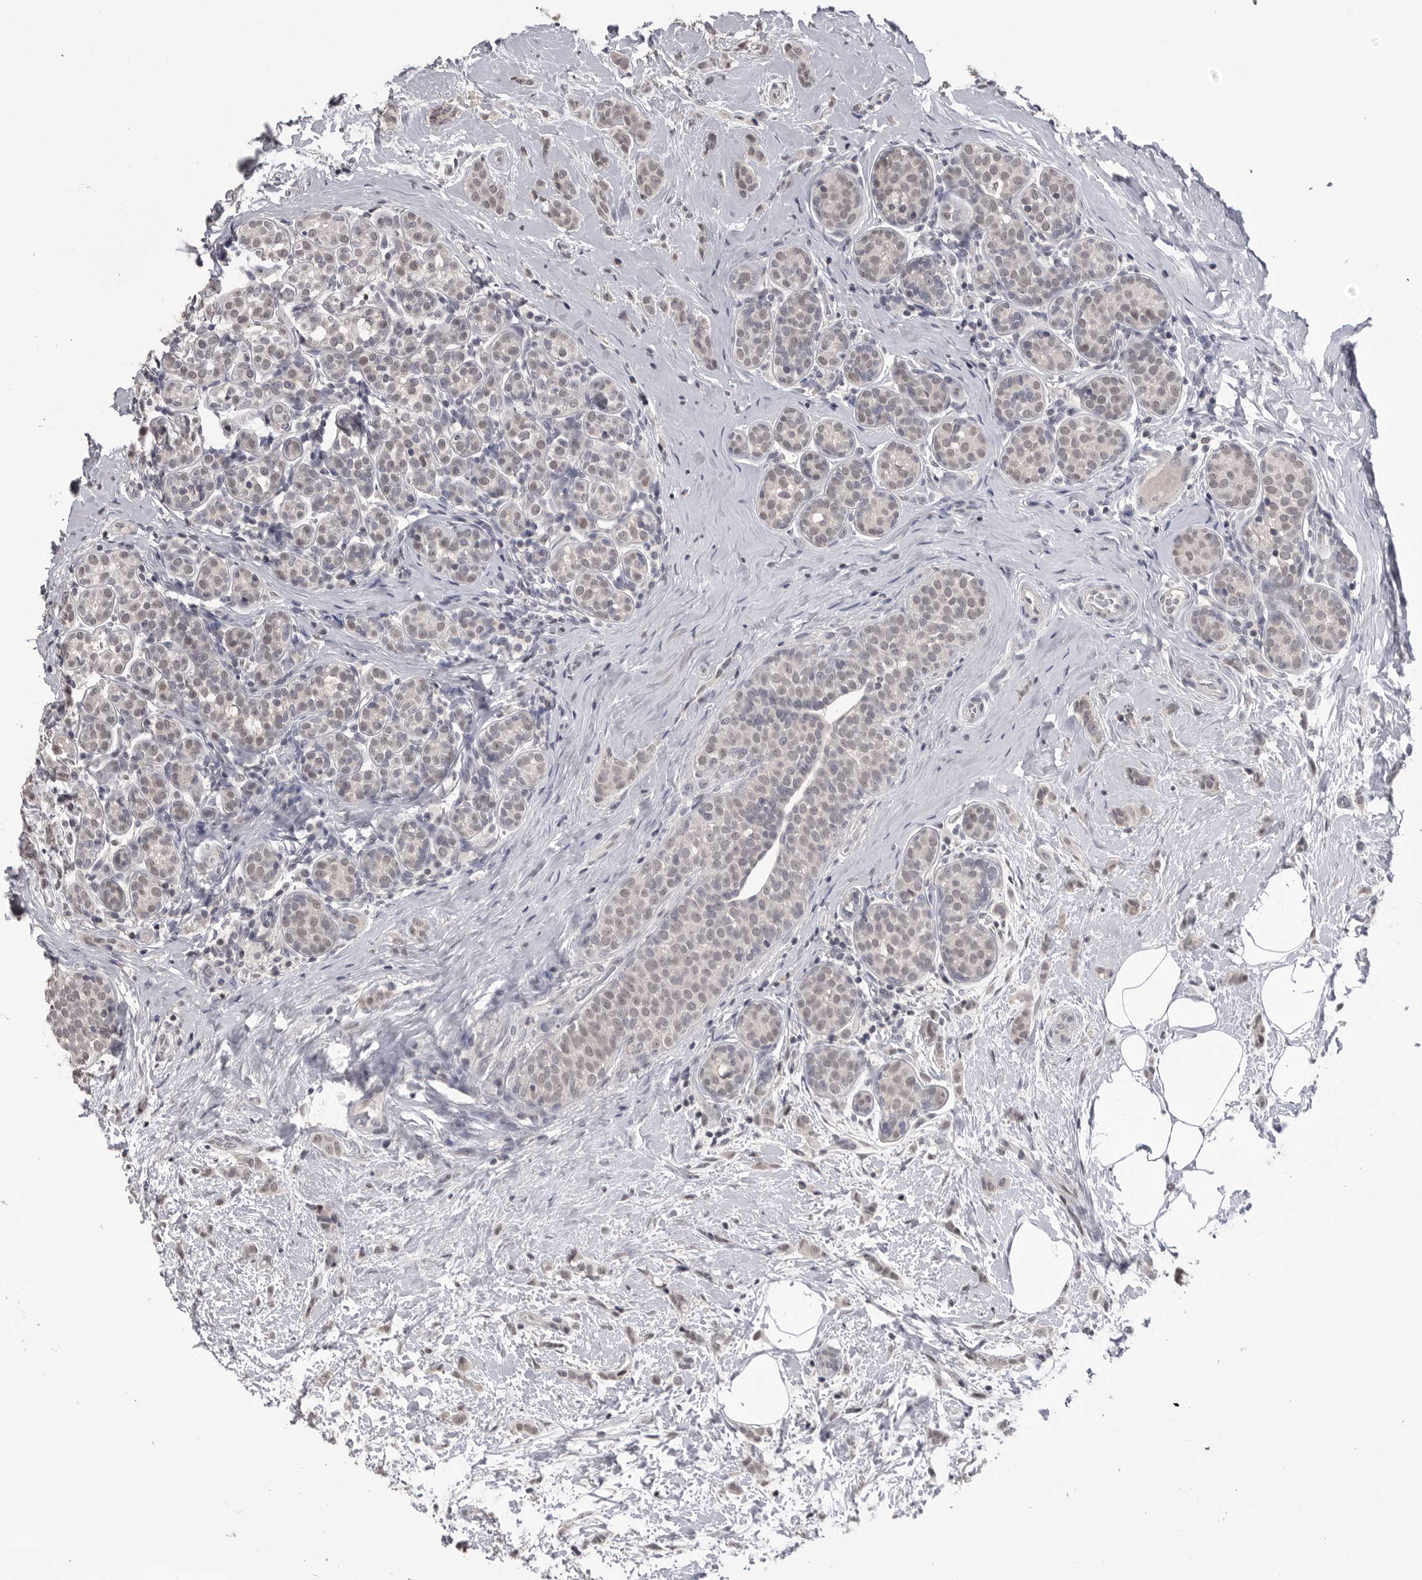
{"staining": {"intensity": "weak", "quantity": ">75%", "location": "nuclear"}, "tissue": "breast cancer", "cell_type": "Tumor cells", "image_type": "cancer", "snomed": [{"axis": "morphology", "description": "Lobular carcinoma, in situ"}, {"axis": "morphology", "description": "Lobular carcinoma"}, {"axis": "topography", "description": "Breast"}], "caption": "A photomicrograph of human breast cancer stained for a protein displays weak nuclear brown staining in tumor cells.", "gene": "DLG2", "patient": {"sex": "female", "age": 41}}